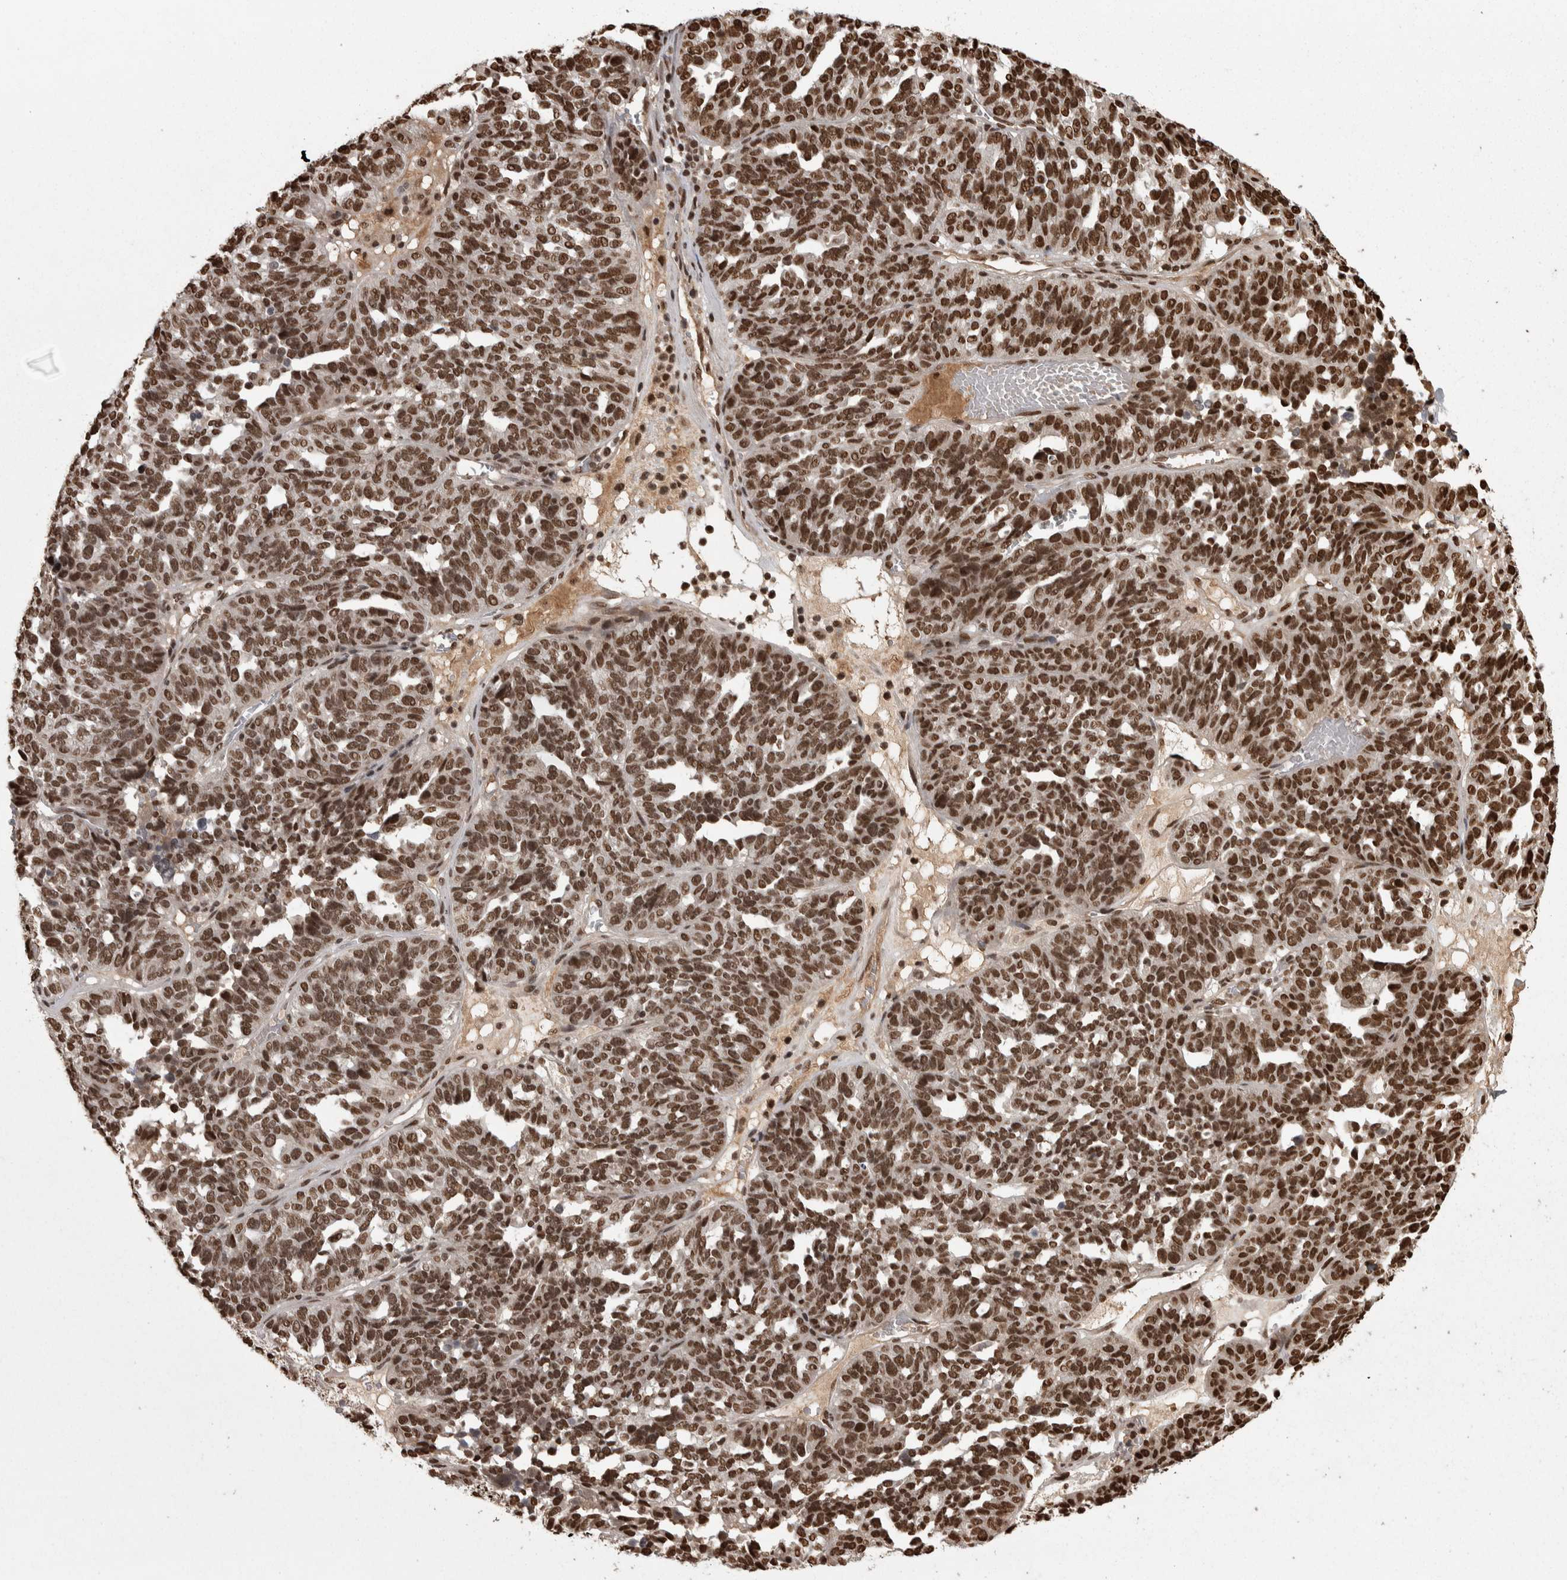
{"staining": {"intensity": "moderate", "quantity": ">75%", "location": "nuclear"}, "tissue": "ovarian cancer", "cell_type": "Tumor cells", "image_type": "cancer", "snomed": [{"axis": "morphology", "description": "Cystadenocarcinoma, serous, NOS"}, {"axis": "topography", "description": "Ovary"}], "caption": "Ovarian cancer tissue shows moderate nuclear positivity in approximately >75% of tumor cells", "gene": "ZFHX4", "patient": {"sex": "female", "age": 59}}